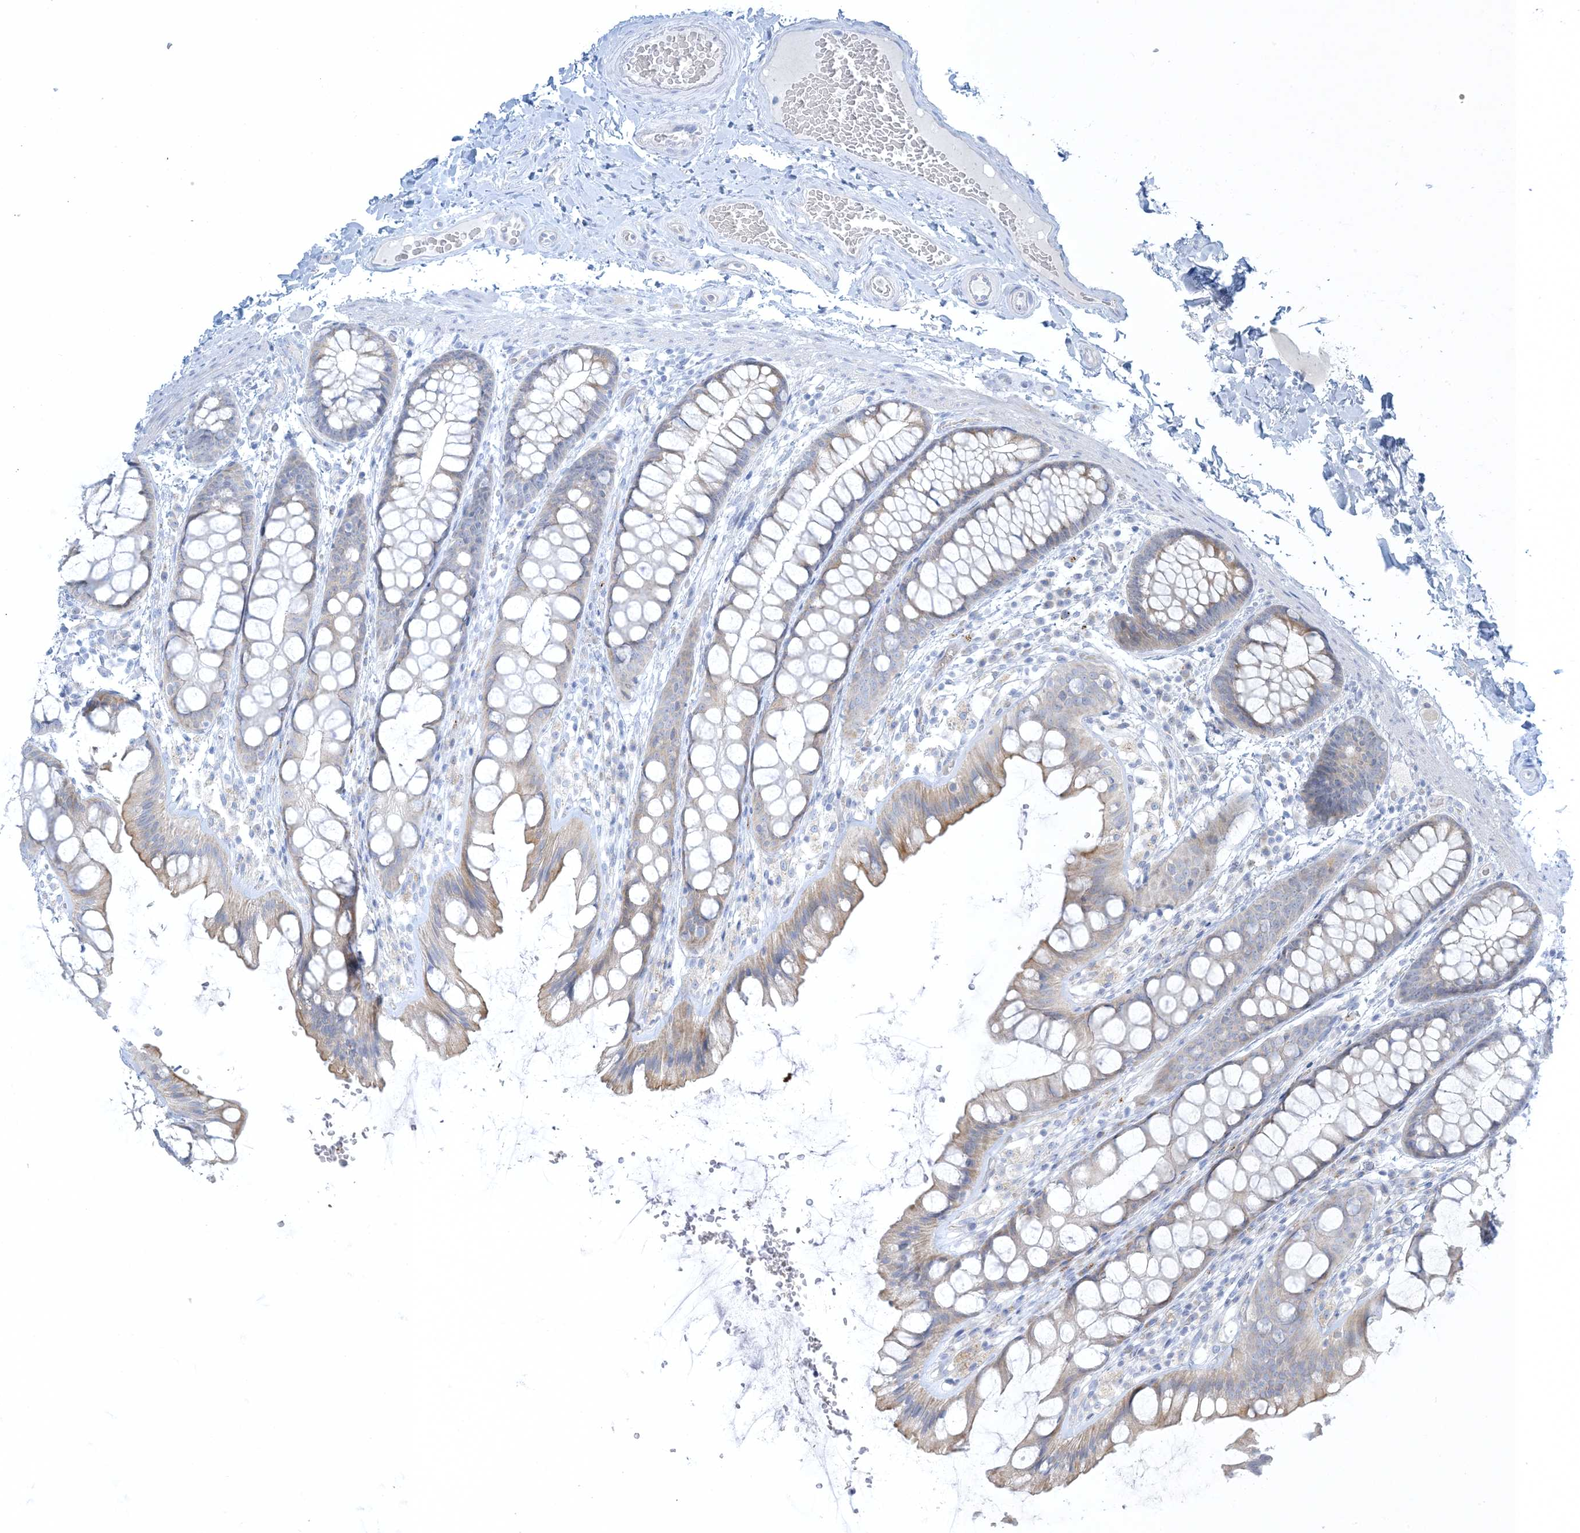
{"staining": {"intensity": "negative", "quantity": "none", "location": "none"}, "tissue": "colon", "cell_type": "Endothelial cells", "image_type": "normal", "snomed": [{"axis": "morphology", "description": "Normal tissue, NOS"}, {"axis": "topography", "description": "Colon"}], "caption": "Protein analysis of normal colon reveals no significant expression in endothelial cells. The staining was performed using DAB (3,3'-diaminobenzidine) to visualize the protein expression in brown, while the nuclei were stained in blue with hematoxylin (Magnification: 20x).", "gene": "XIRP2", "patient": {"sex": "male", "age": 47}}